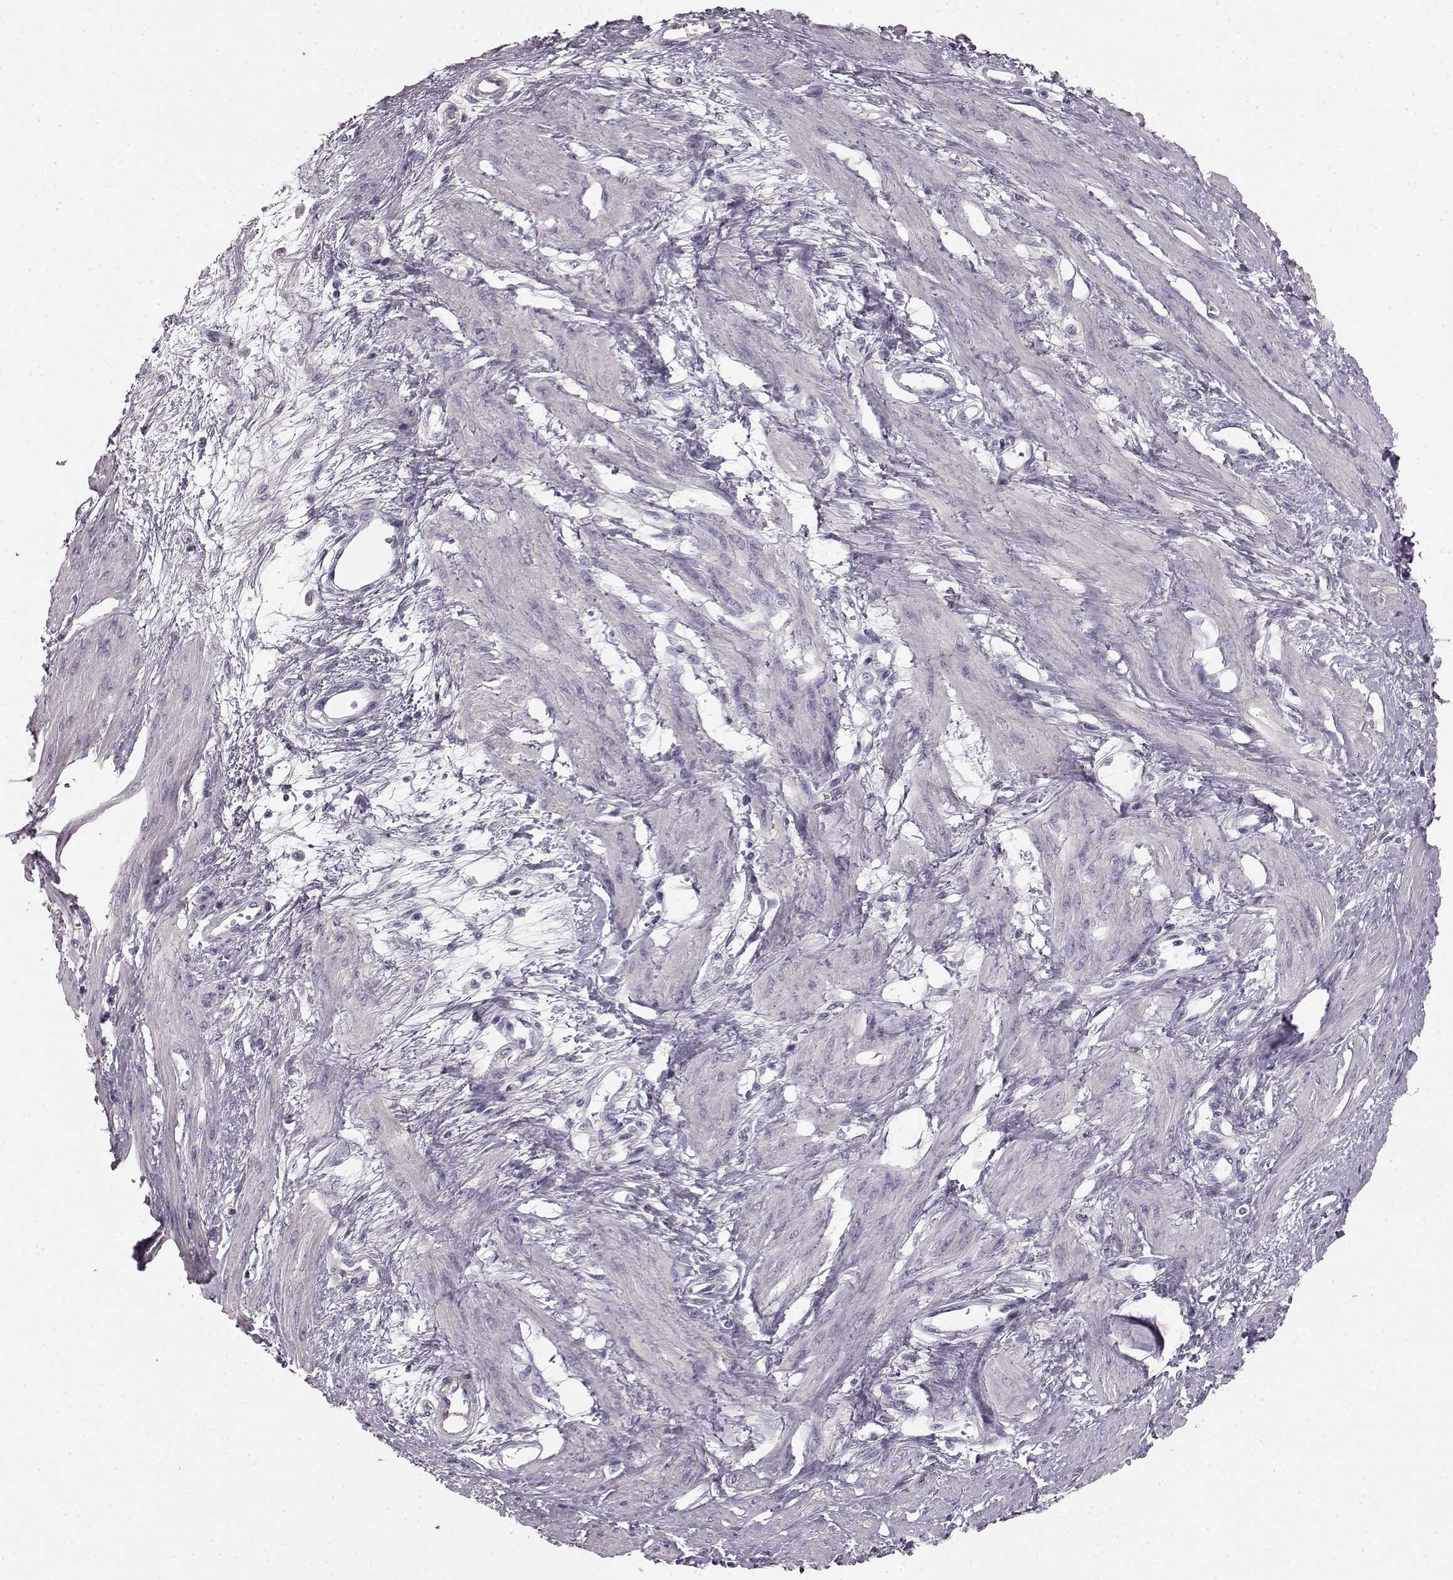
{"staining": {"intensity": "negative", "quantity": "none", "location": "none"}, "tissue": "smooth muscle", "cell_type": "Smooth muscle cells", "image_type": "normal", "snomed": [{"axis": "morphology", "description": "Normal tissue, NOS"}, {"axis": "topography", "description": "Smooth muscle"}, {"axis": "topography", "description": "Uterus"}], "caption": "This is an immunohistochemistry image of benign smooth muscle. There is no staining in smooth muscle cells.", "gene": "KRT81", "patient": {"sex": "female", "age": 39}}